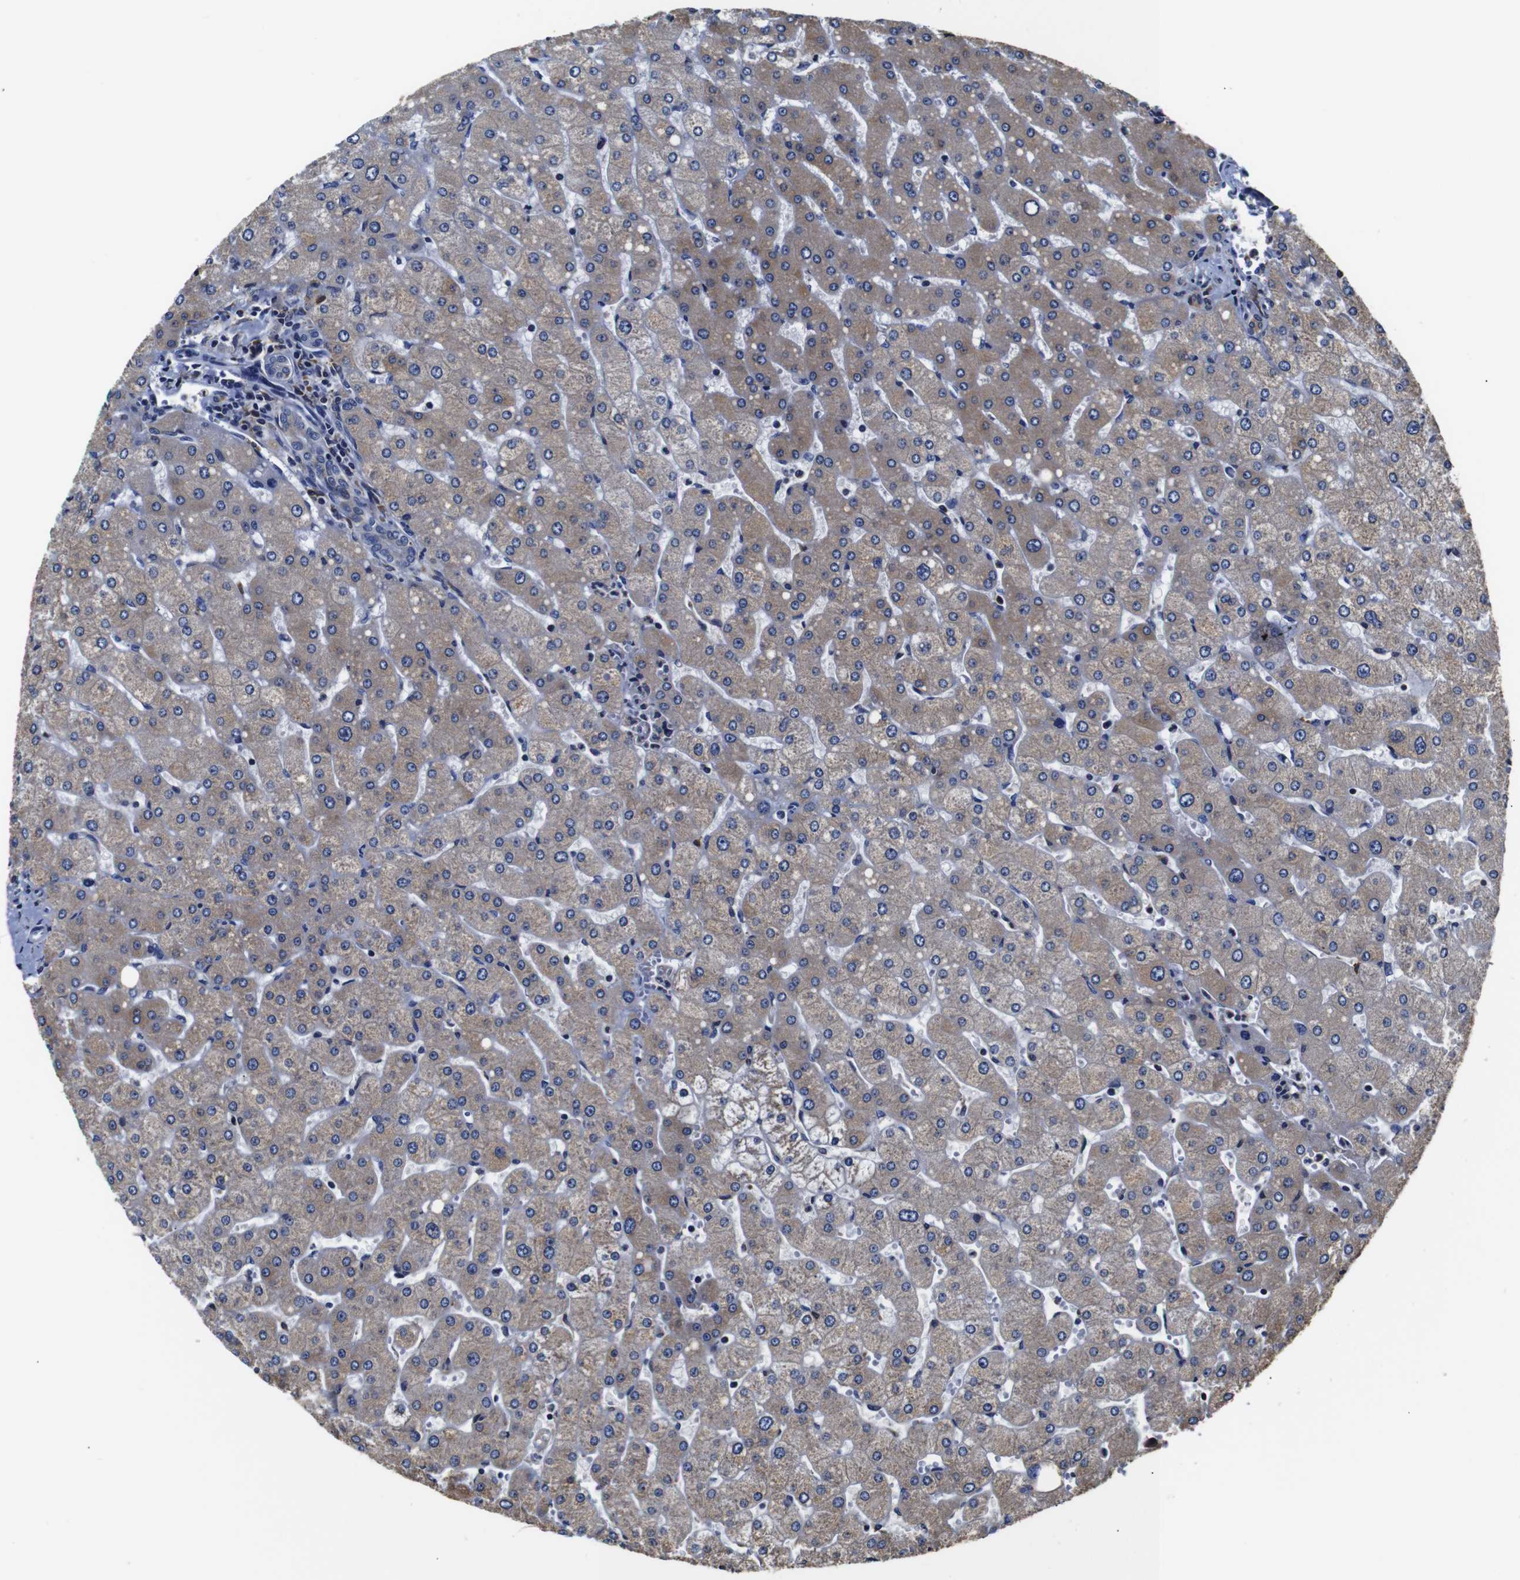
{"staining": {"intensity": "negative", "quantity": "none", "location": "none"}, "tissue": "liver", "cell_type": "Cholangiocytes", "image_type": "normal", "snomed": [{"axis": "morphology", "description": "Normal tissue, NOS"}, {"axis": "topography", "description": "Liver"}], "caption": "This micrograph is of normal liver stained with immunohistochemistry (IHC) to label a protein in brown with the nuclei are counter-stained blue. There is no expression in cholangiocytes. The staining is performed using DAB (3,3'-diaminobenzidine) brown chromogen with nuclei counter-stained in using hematoxylin.", "gene": "PPIB", "patient": {"sex": "male", "age": 55}}